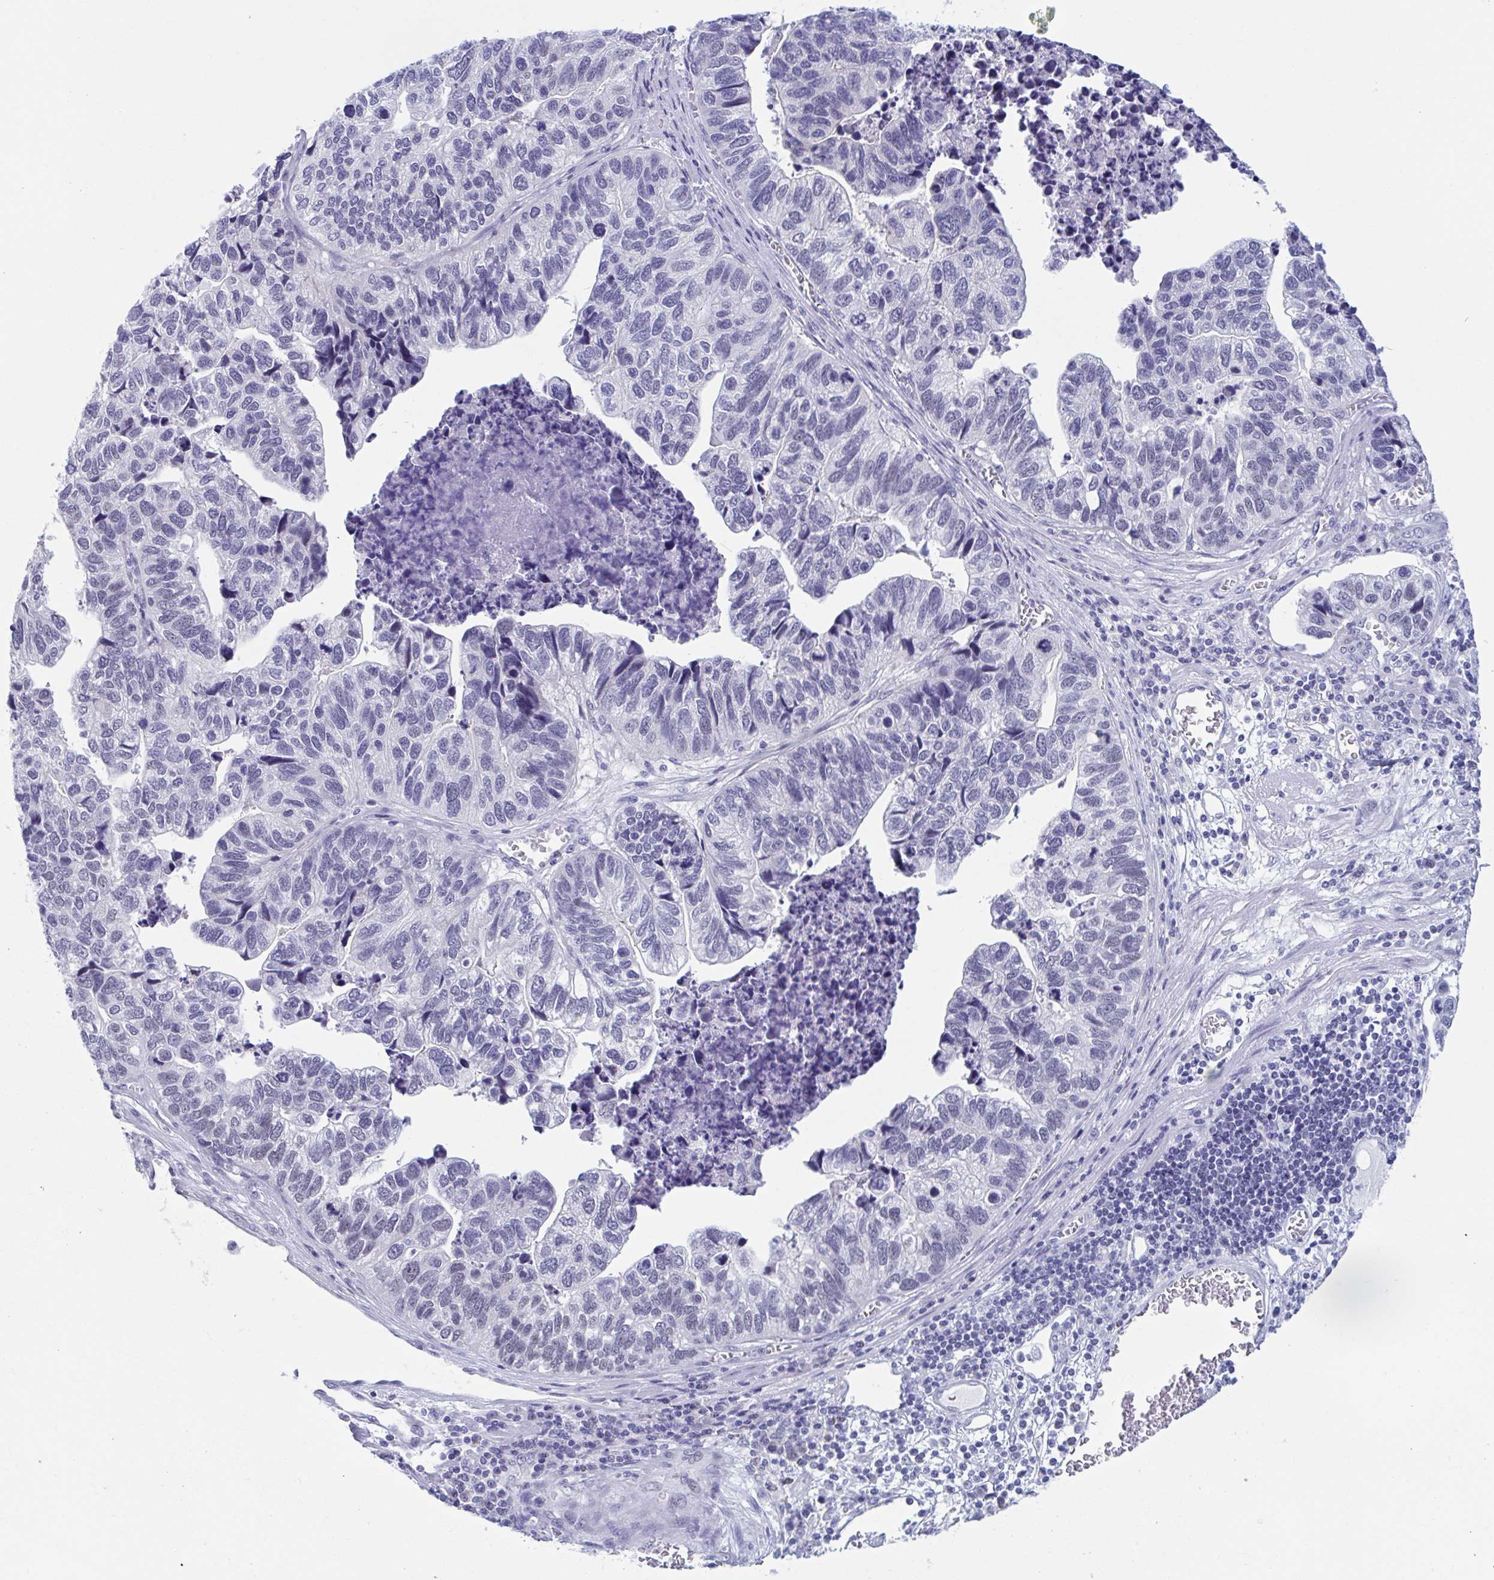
{"staining": {"intensity": "negative", "quantity": "none", "location": "none"}, "tissue": "stomach cancer", "cell_type": "Tumor cells", "image_type": "cancer", "snomed": [{"axis": "morphology", "description": "Adenocarcinoma, NOS"}, {"axis": "topography", "description": "Stomach, upper"}], "caption": "There is no significant positivity in tumor cells of stomach adenocarcinoma.", "gene": "CCDC105", "patient": {"sex": "female", "age": 67}}